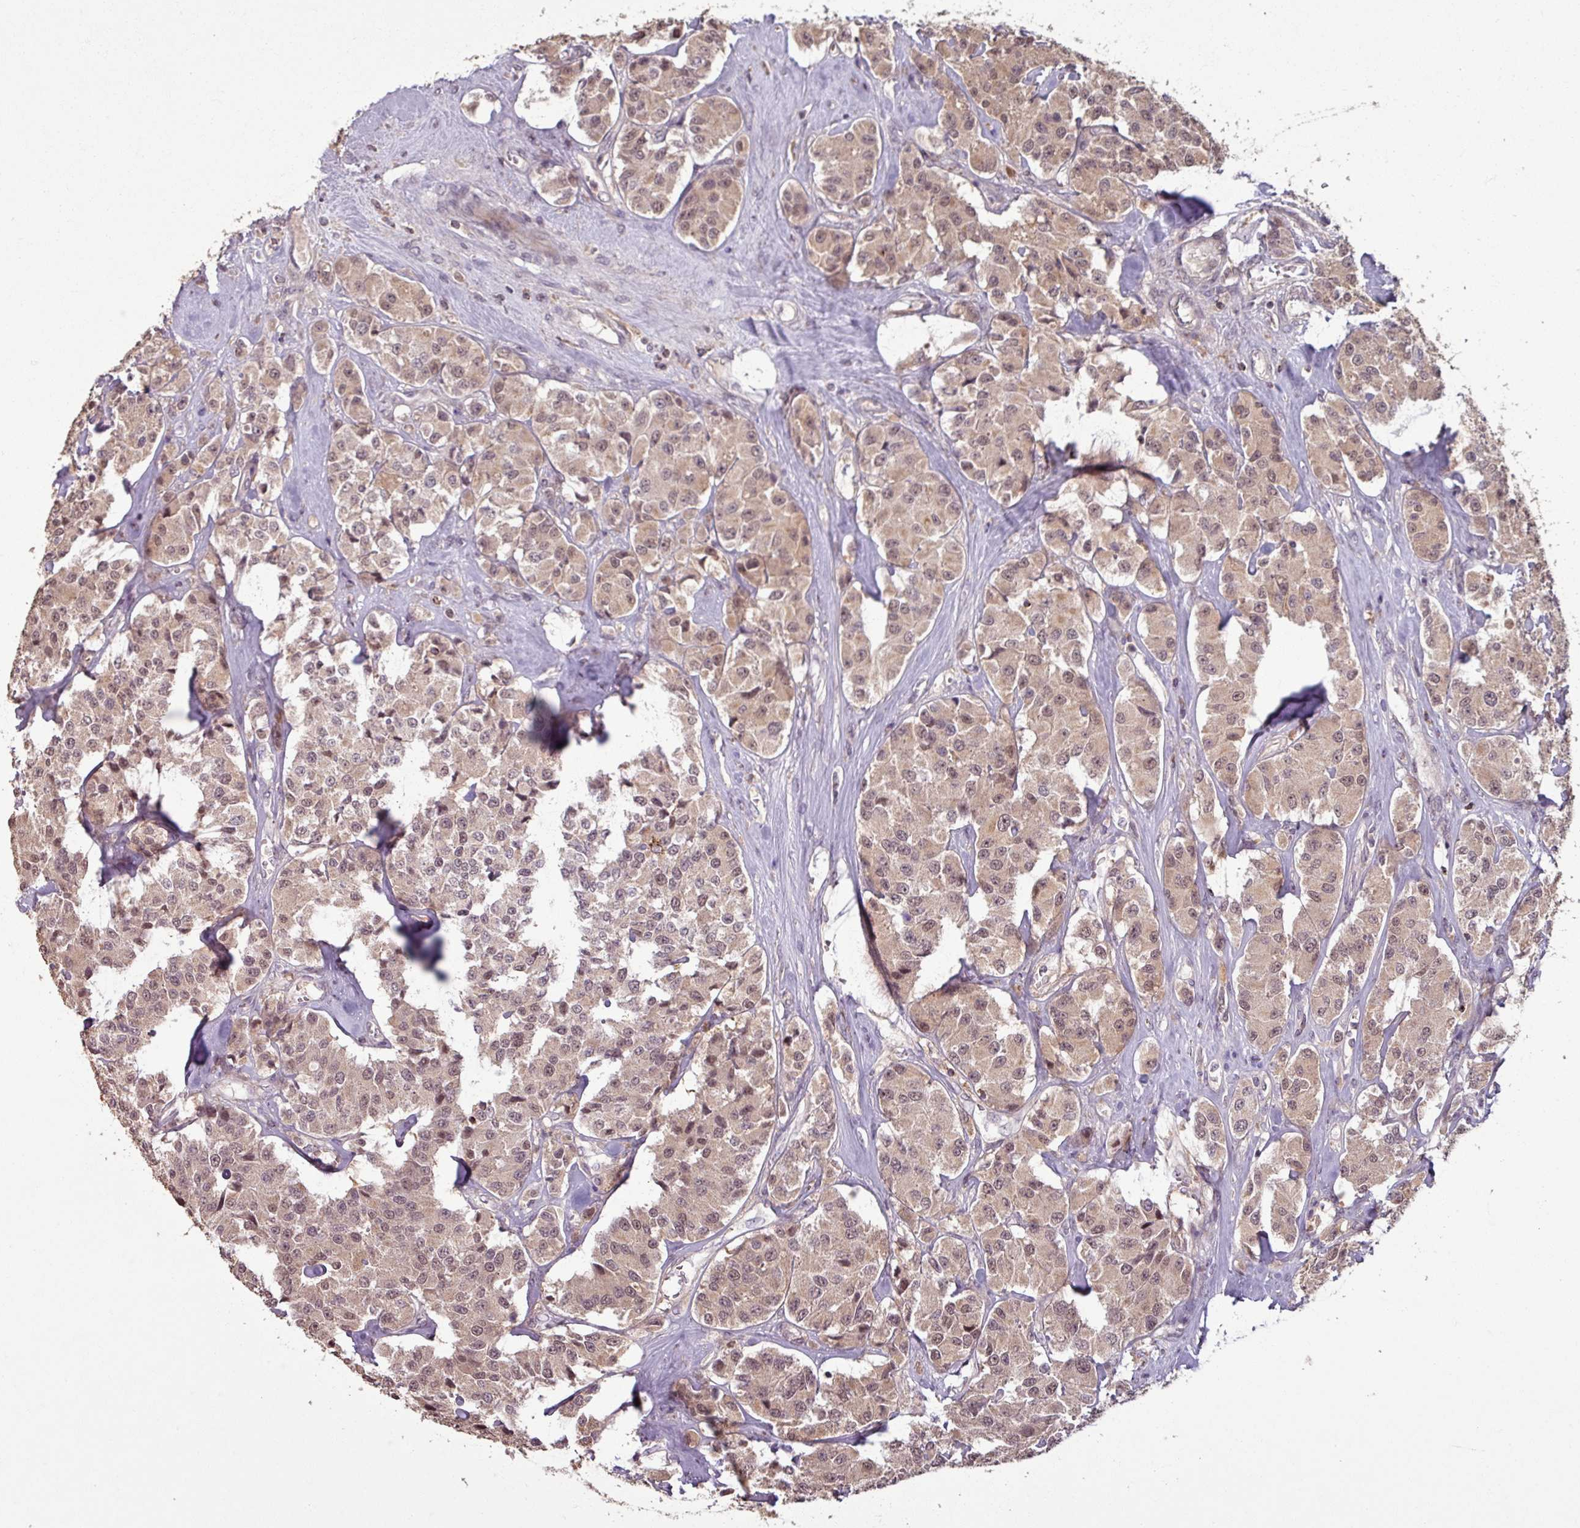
{"staining": {"intensity": "weak", "quantity": ">75%", "location": "cytoplasmic/membranous,nuclear"}, "tissue": "carcinoid", "cell_type": "Tumor cells", "image_type": "cancer", "snomed": [{"axis": "morphology", "description": "Carcinoid, malignant, NOS"}, {"axis": "topography", "description": "Pancreas"}], "caption": "Approximately >75% of tumor cells in carcinoid display weak cytoplasmic/membranous and nuclear protein staining as visualized by brown immunohistochemical staining.", "gene": "OR6B1", "patient": {"sex": "male", "age": 41}}